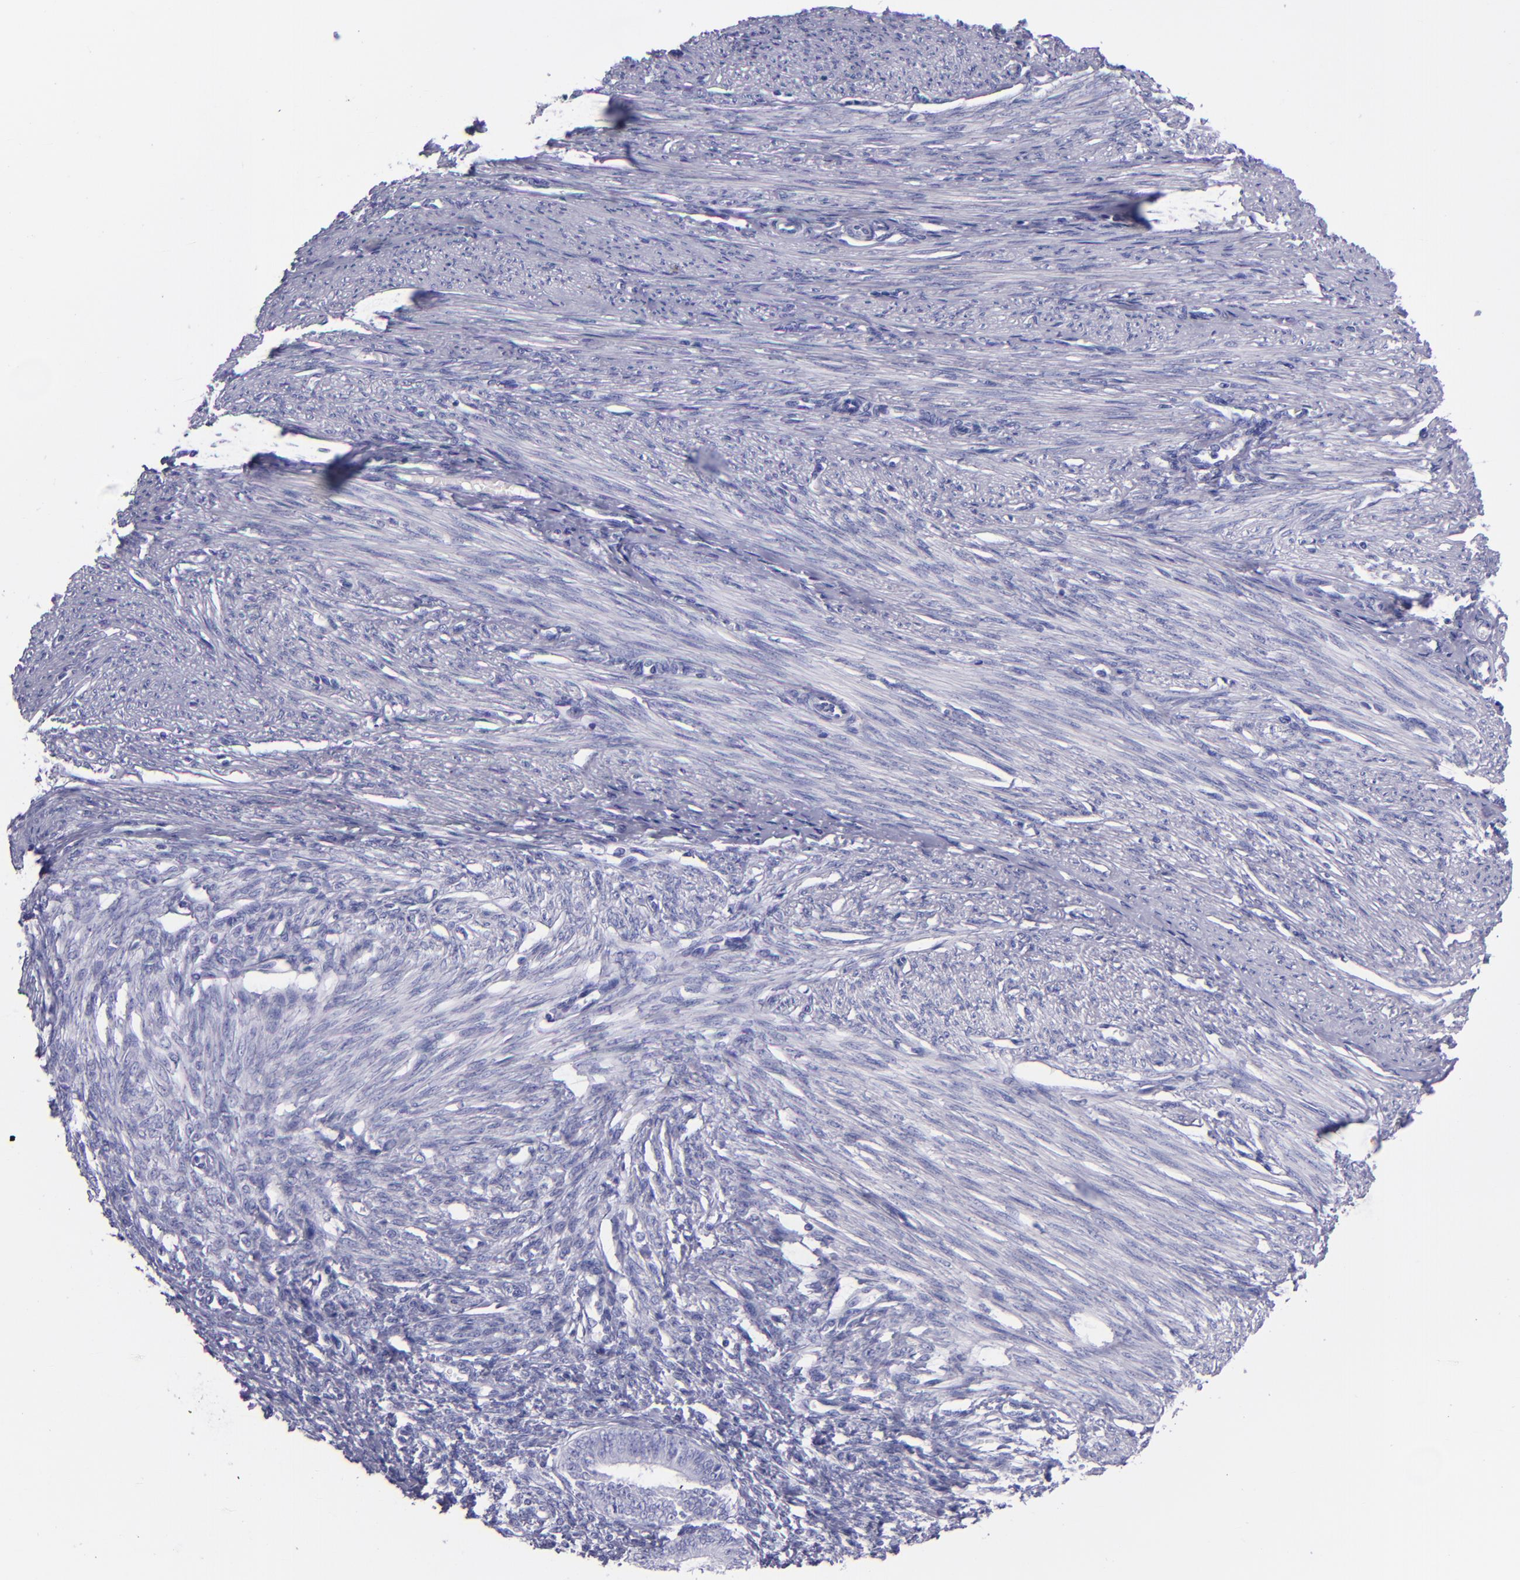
{"staining": {"intensity": "negative", "quantity": "none", "location": "none"}, "tissue": "endometrial cancer", "cell_type": "Tumor cells", "image_type": "cancer", "snomed": [{"axis": "morphology", "description": "Adenocarcinoma, NOS"}, {"axis": "topography", "description": "Endometrium"}], "caption": "The image reveals no staining of tumor cells in endometrial cancer.", "gene": "SFTPA2", "patient": {"sex": "female", "age": 63}}